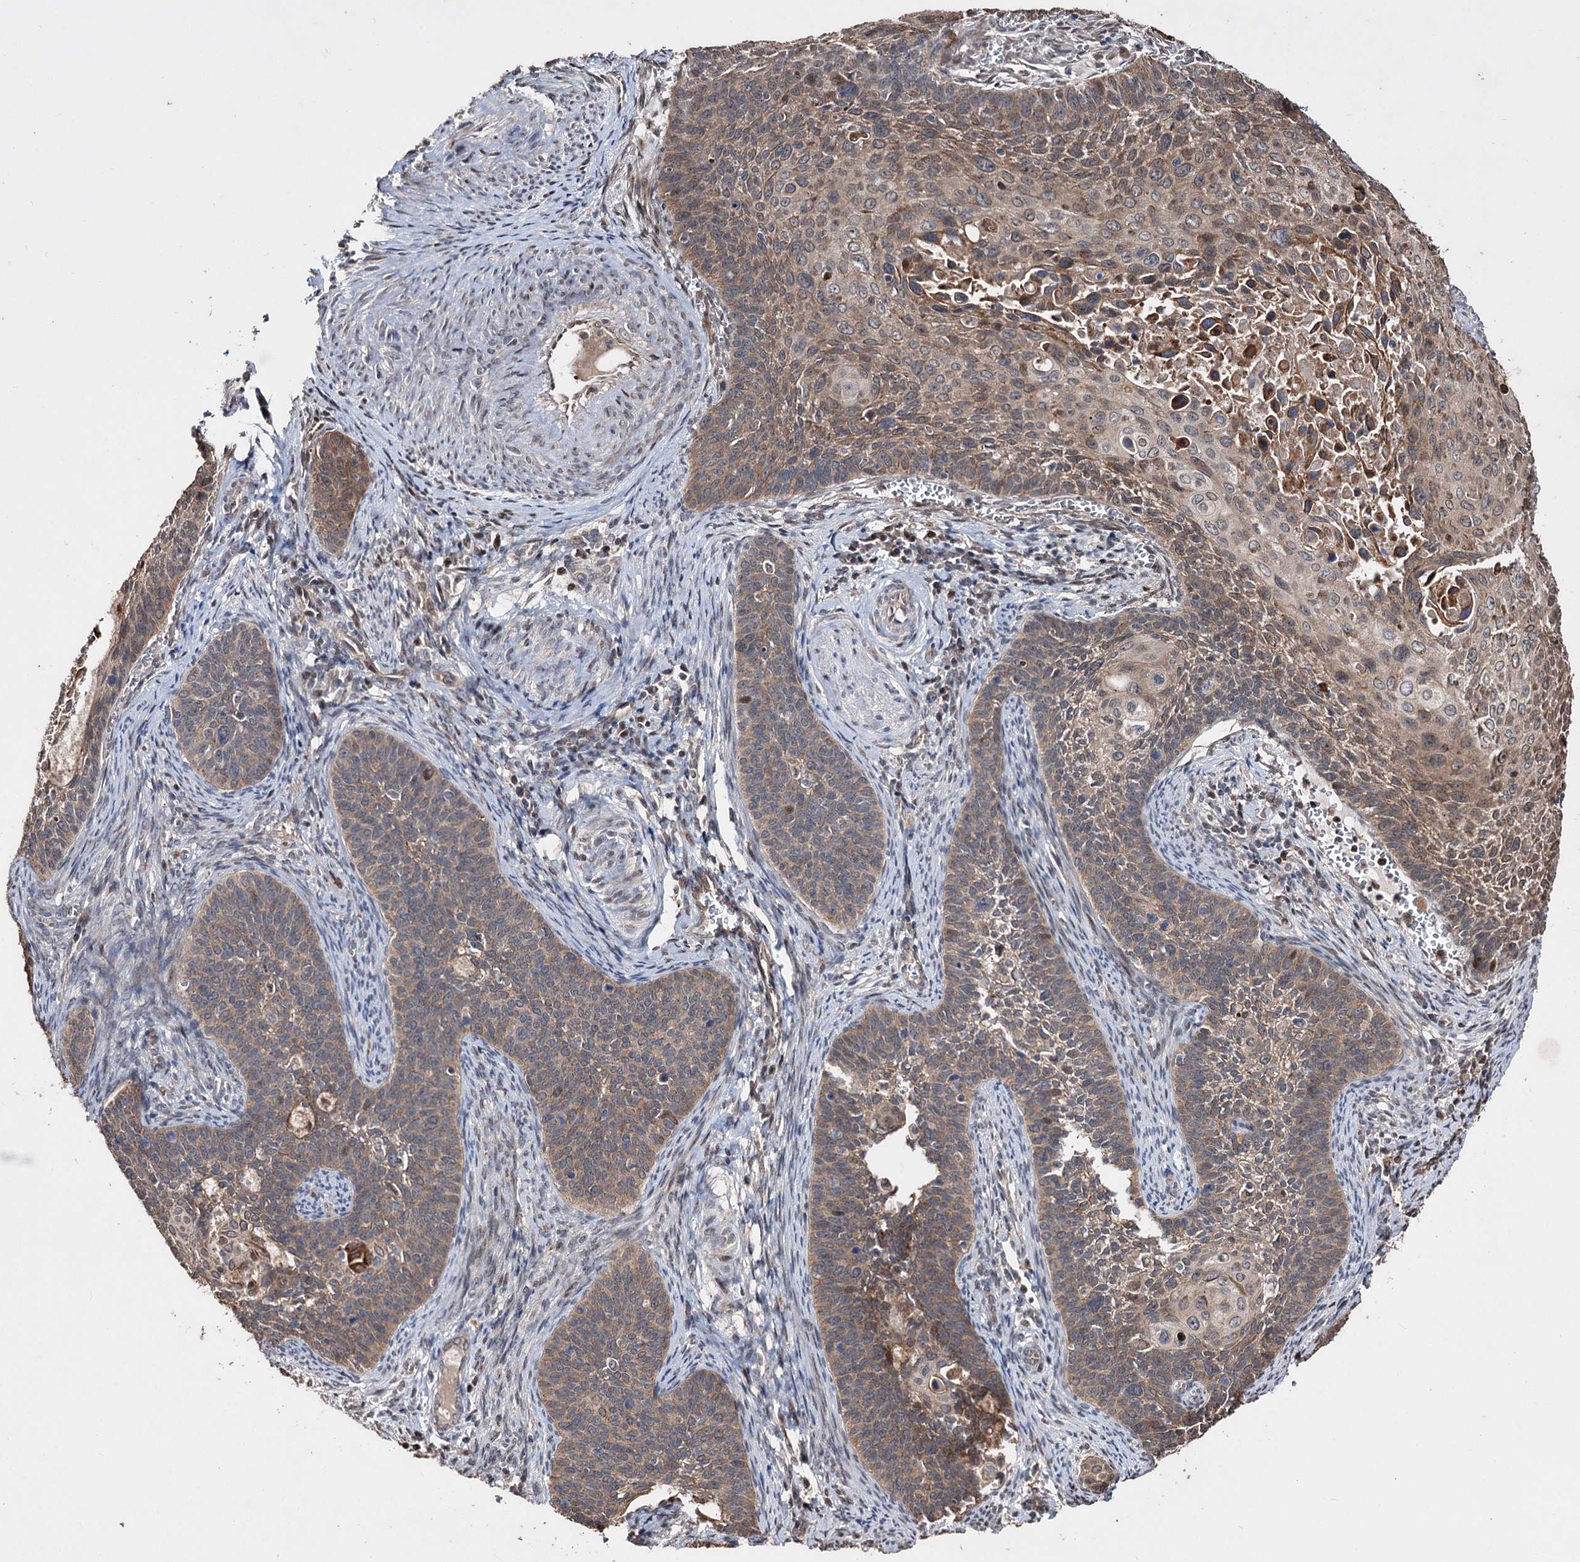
{"staining": {"intensity": "moderate", "quantity": ">75%", "location": "cytoplasmic/membranous"}, "tissue": "cervical cancer", "cell_type": "Tumor cells", "image_type": "cancer", "snomed": [{"axis": "morphology", "description": "Squamous cell carcinoma, NOS"}, {"axis": "topography", "description": "Cervix"}], "caption": "IHC histopathology image of neoplastic tissue: human cervical squamous cell carcinoma stained using IHC shows medium levels of moderate protein expression localized specifically in the cytoplasmic/membranous of tumor cells, appearing as a cytoplasmic/membranous brown color.", "gene": "CPNE8", "patient": {"sex": "female", "age": 33}}